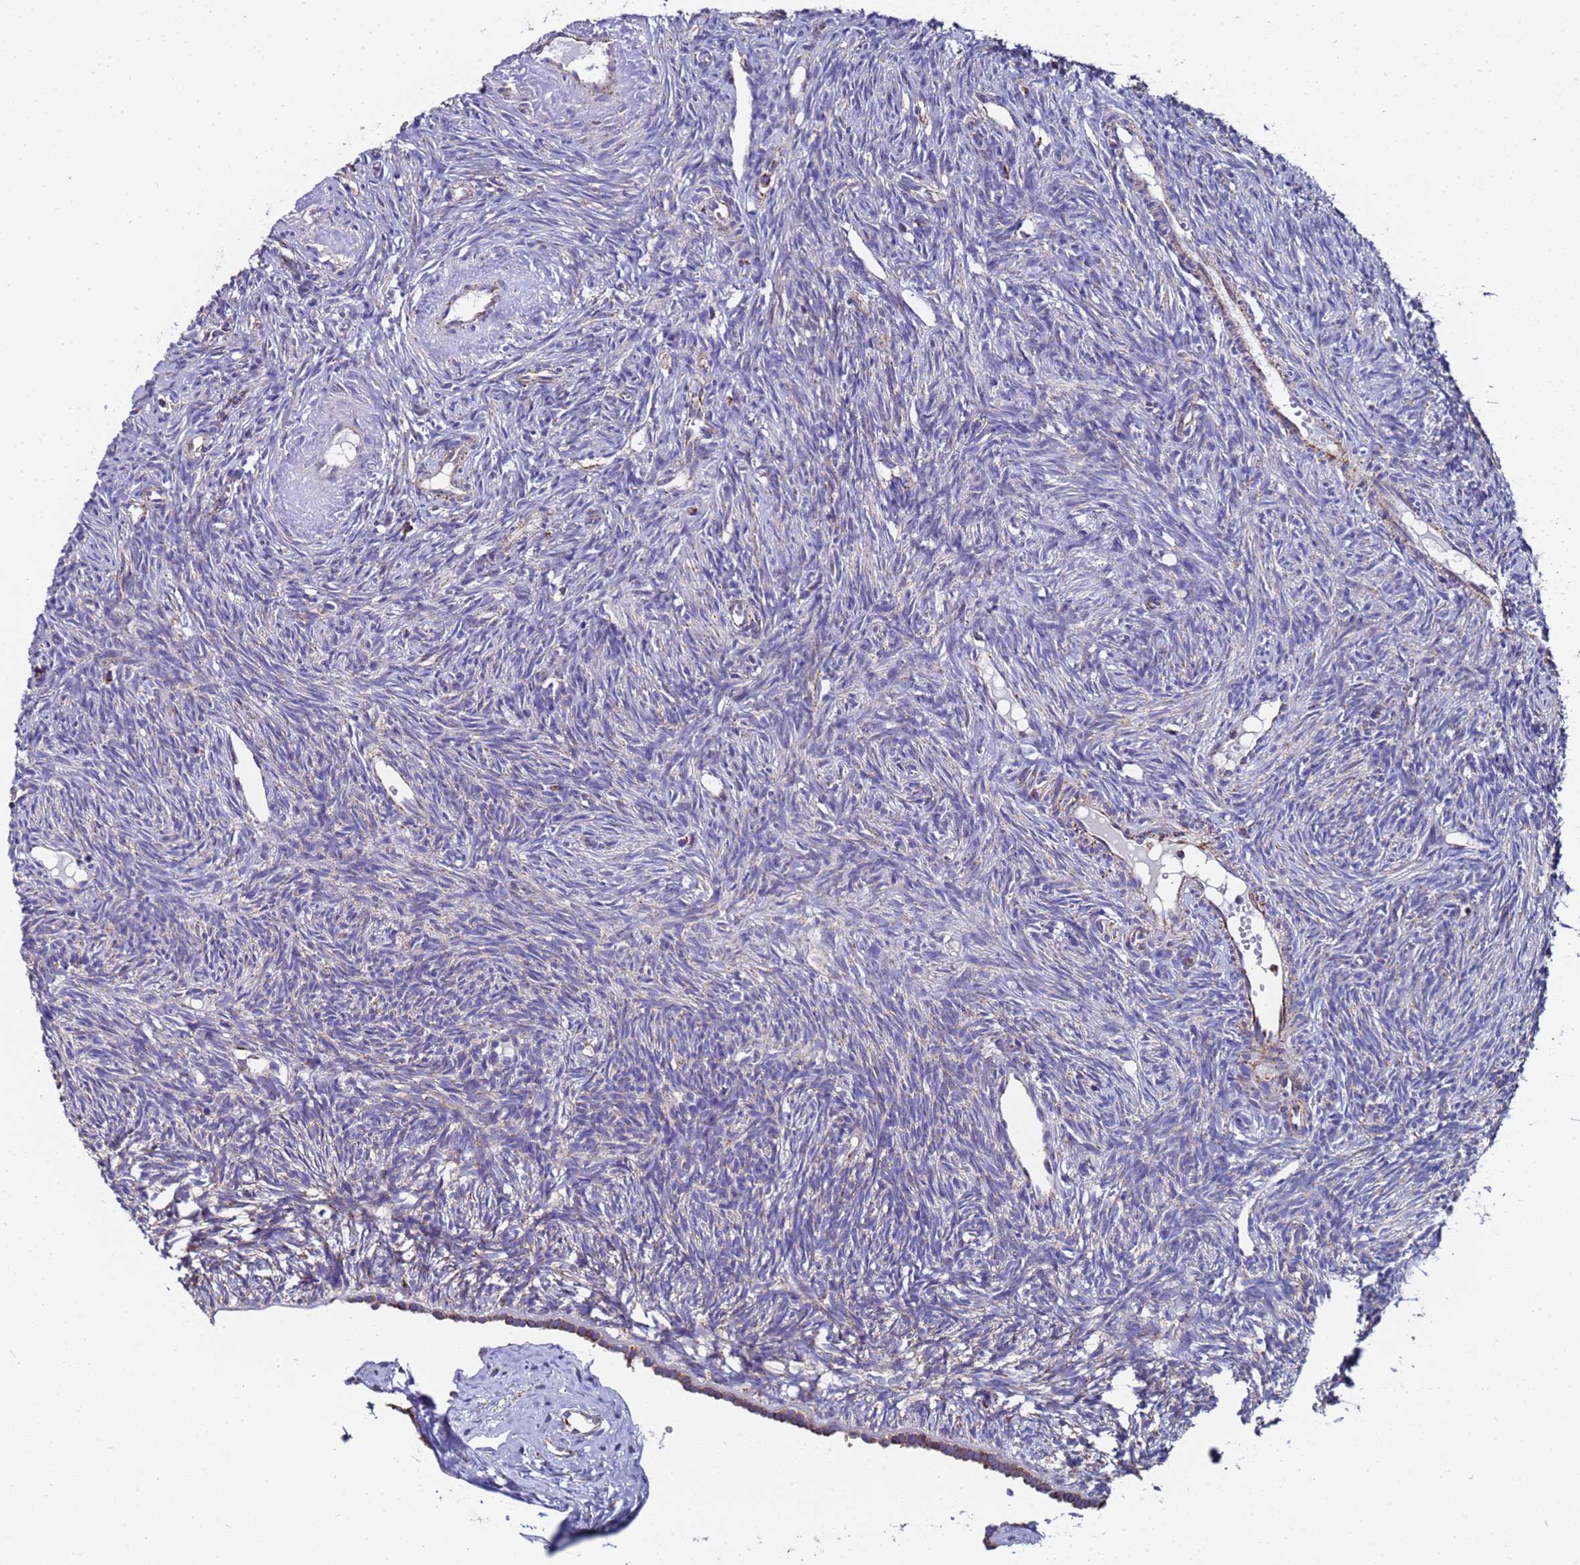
{"staining": {"intensity": "negative", "quantity": "none", "location": "none"}, "tissue": "ovary", "cell_type": "Ovarian stroma cells", "image_type": "normal", "snomed": [{"axis": "morphology", "description": "Normal tissue, NOS"}, {"axis": "topography", "description": "Ovary"}], "caption": "Immunohistochemistry (IHC) image of benign ovary stained for a protein (brown), which reveals no staining in ovarian stroma cells.", "gene": "MRPS12", "patient": {"sex": "female", "age": 51}}